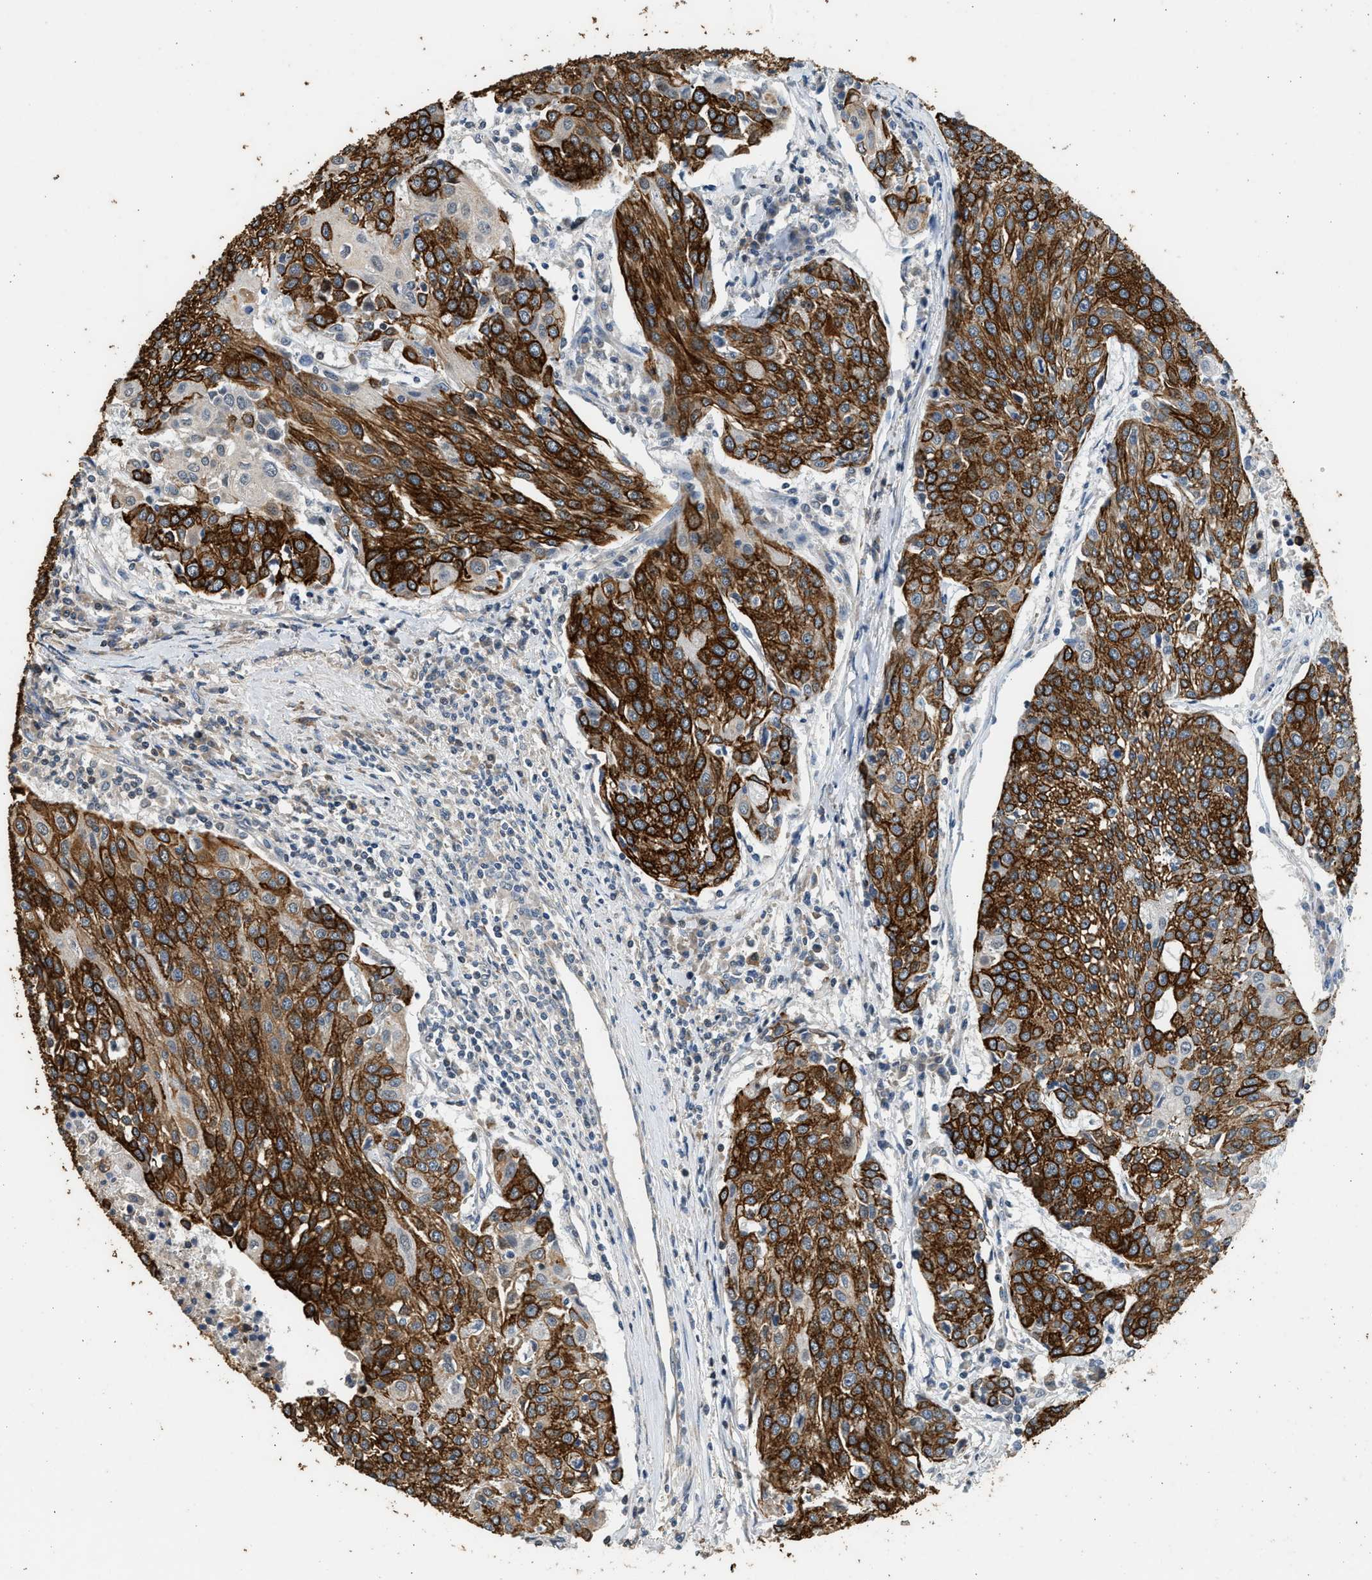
{"staining": {"intensity": "strong", "quantity": ">75%", "location": "cytoplasmic/membranous"}, "tissue": "urothelial cancer", "cell_type": "Tumor cells", "image_type": "cancer", "snomed": [{"axis": "morphology", "description": "Urothelial carcinoma, High grade"}, {"axis": "topography", "description": "Urinary bladder"}], "caption": "Strong cytoplasmic/membranous protein staining is identified in approximately >75% of tumor cells in high-grade urothelial carcinoma.", "gene": "PCLO", "patient": {"sex": "female", "age": 85}}